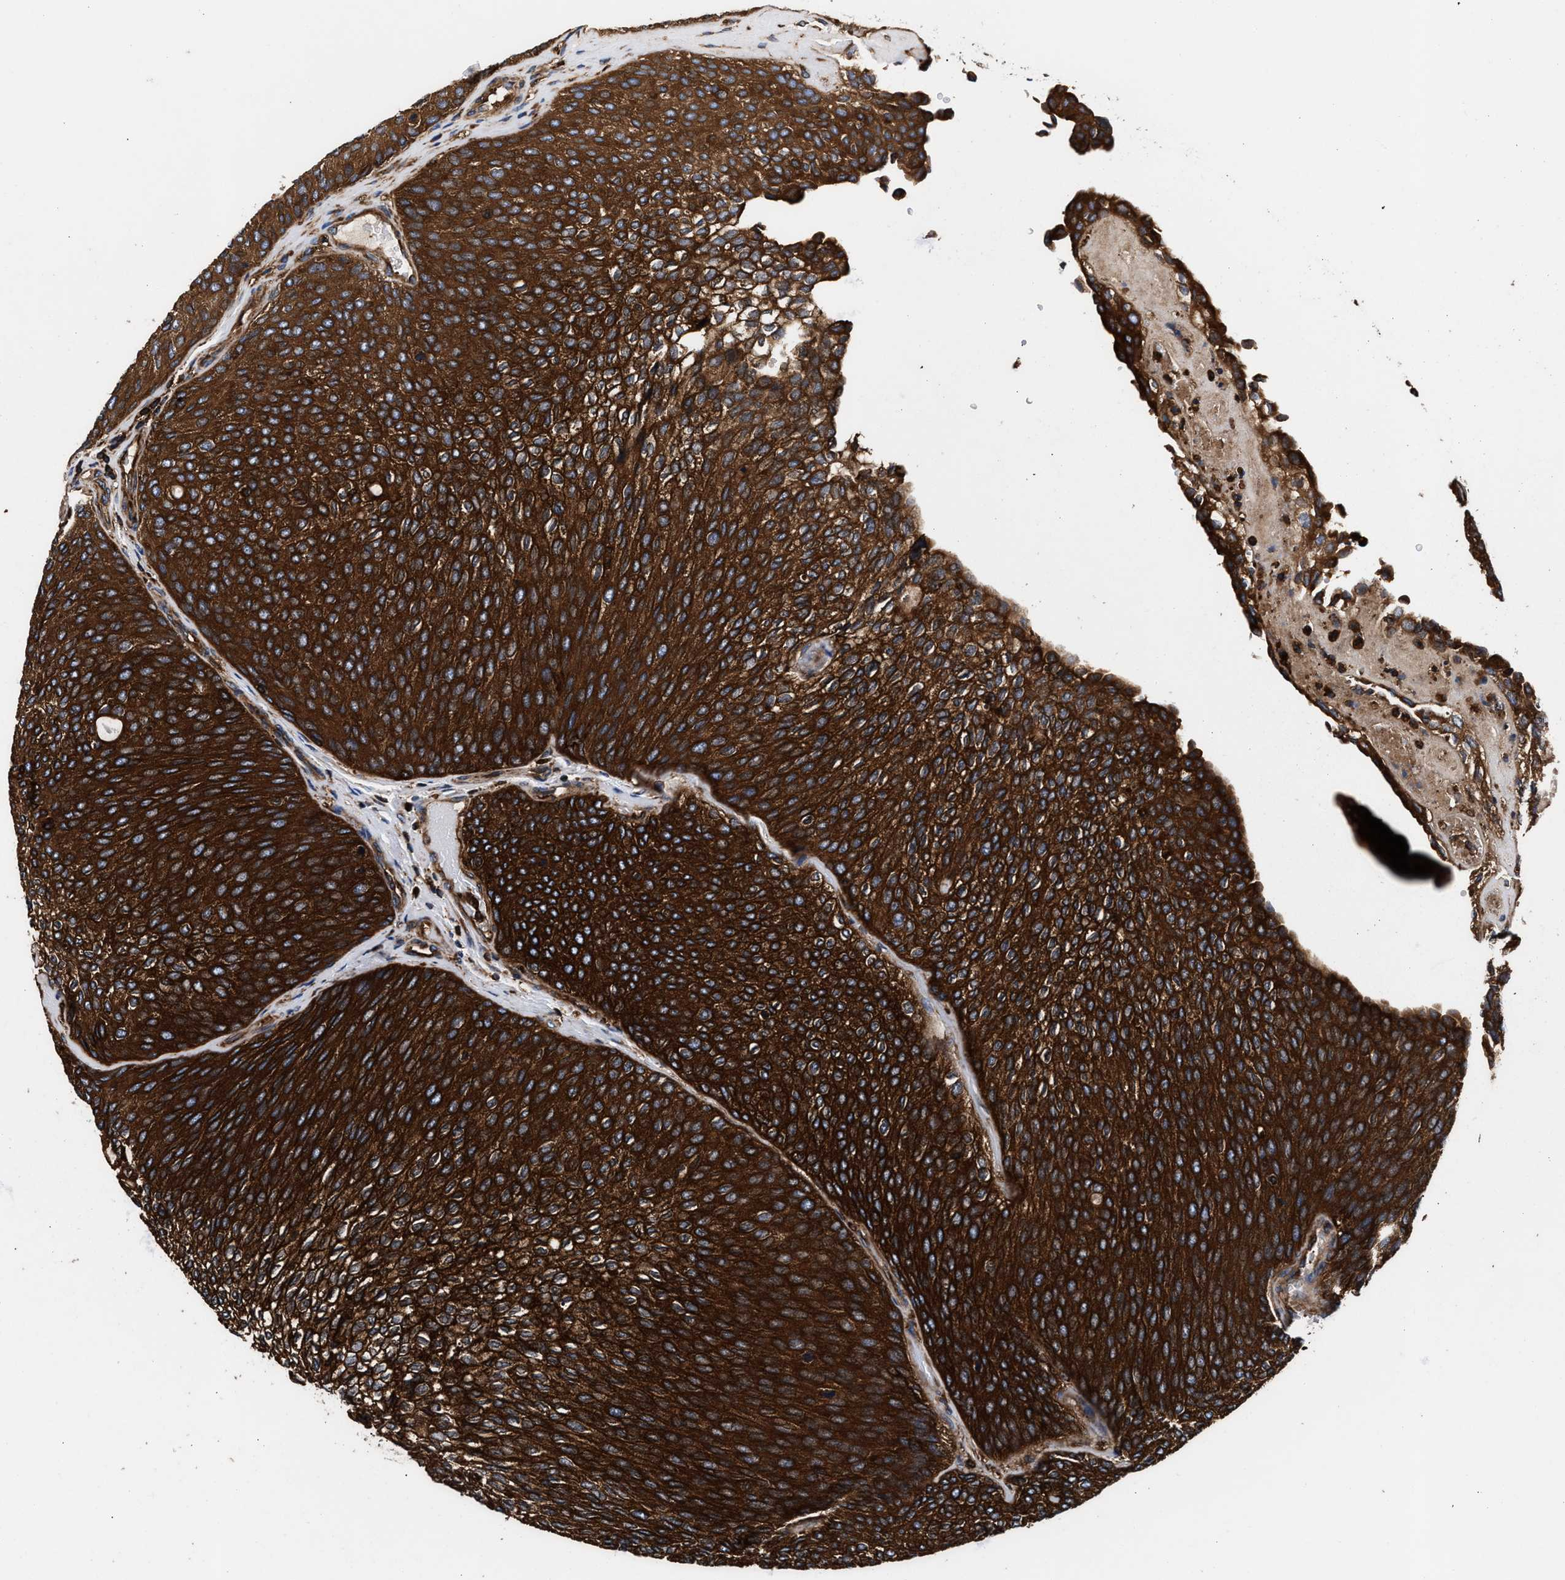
{"staining": {"intensity": "strong", "quantity": ">75%", "location": "cytoplasmic/membranous"}, "tissue": "urothelial cancer", "cell_type": "Tumor cells", "image_type": "cancer", "snomed": [{"axis": "morphology", "description": "Urothelial carcinoma, Low grade"}, {"axis": "topography", "description": "Urinary bladder"}], "caption": "Urothelial cancer tissue shows strong cytoplasmic/membranous staining in about >75% of tumor cells, visualized by immunohistochemistry.", "gene": "KYAT1", "patient": {"sex": "female", "age": 79}}